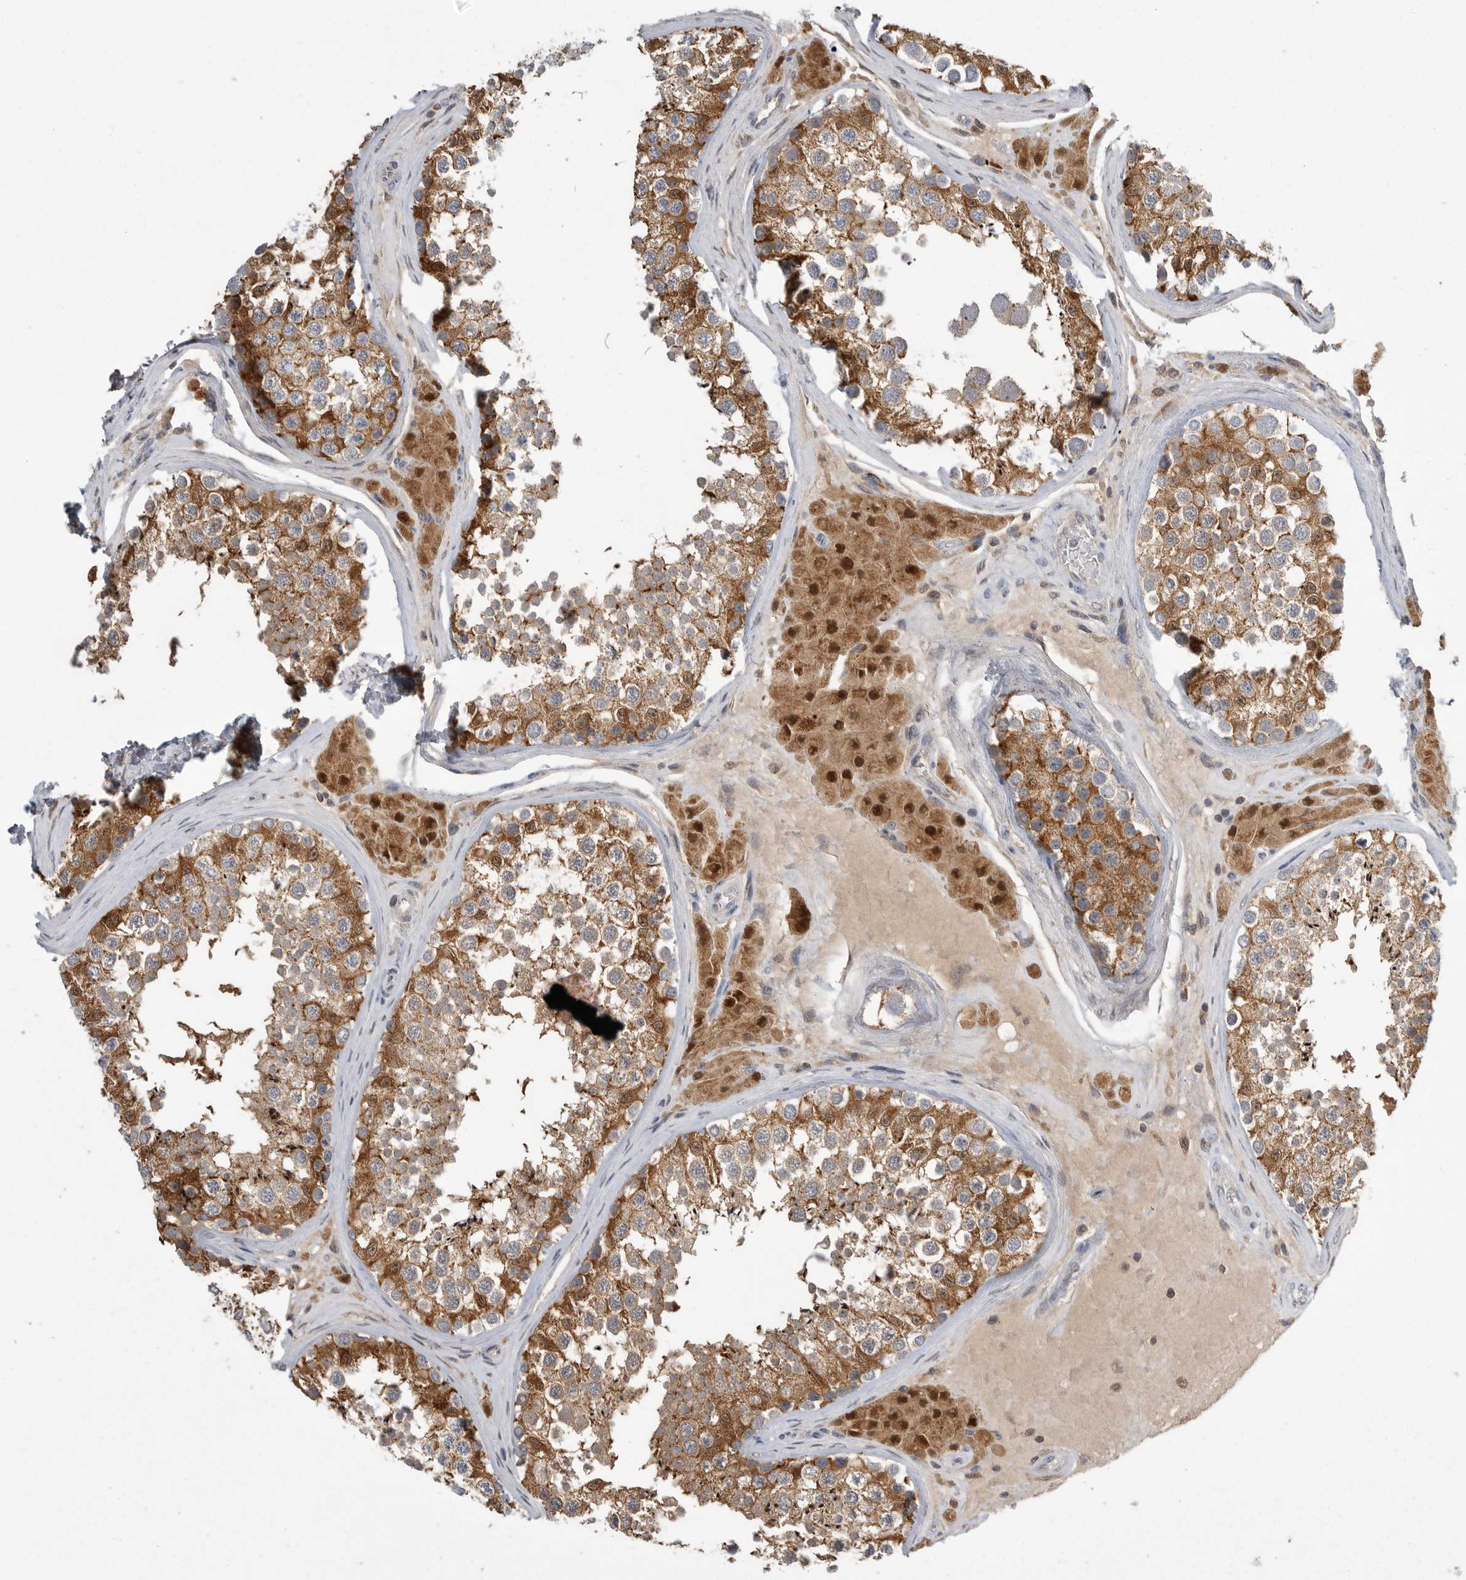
{"staining": {"intensity": "moderate", "quantity": ">75%", "location": "cytoplasmic/membranous"}, "tissue": "testis", "cell_type": "Cells in seminiferous ducts", "image_type": "normal", "snomed": [{"axis": "morphology", "description": "Normal tissue, NOS"}, {"axis": "topography", "description": "Testis"}], "caption": "Immunohistochemistry photomicrograph of benign testis: testis stained using immunohistochemistry (IHC) shows medium levels of moderate protein expression localized specifically in the cytoplasmic/membranous of cells in seminiferous ducts, appearing as a cytoplasmic/membranous brown color.", "gene": "KYAT3", "patient": {"sex": "male", "age": 46}}